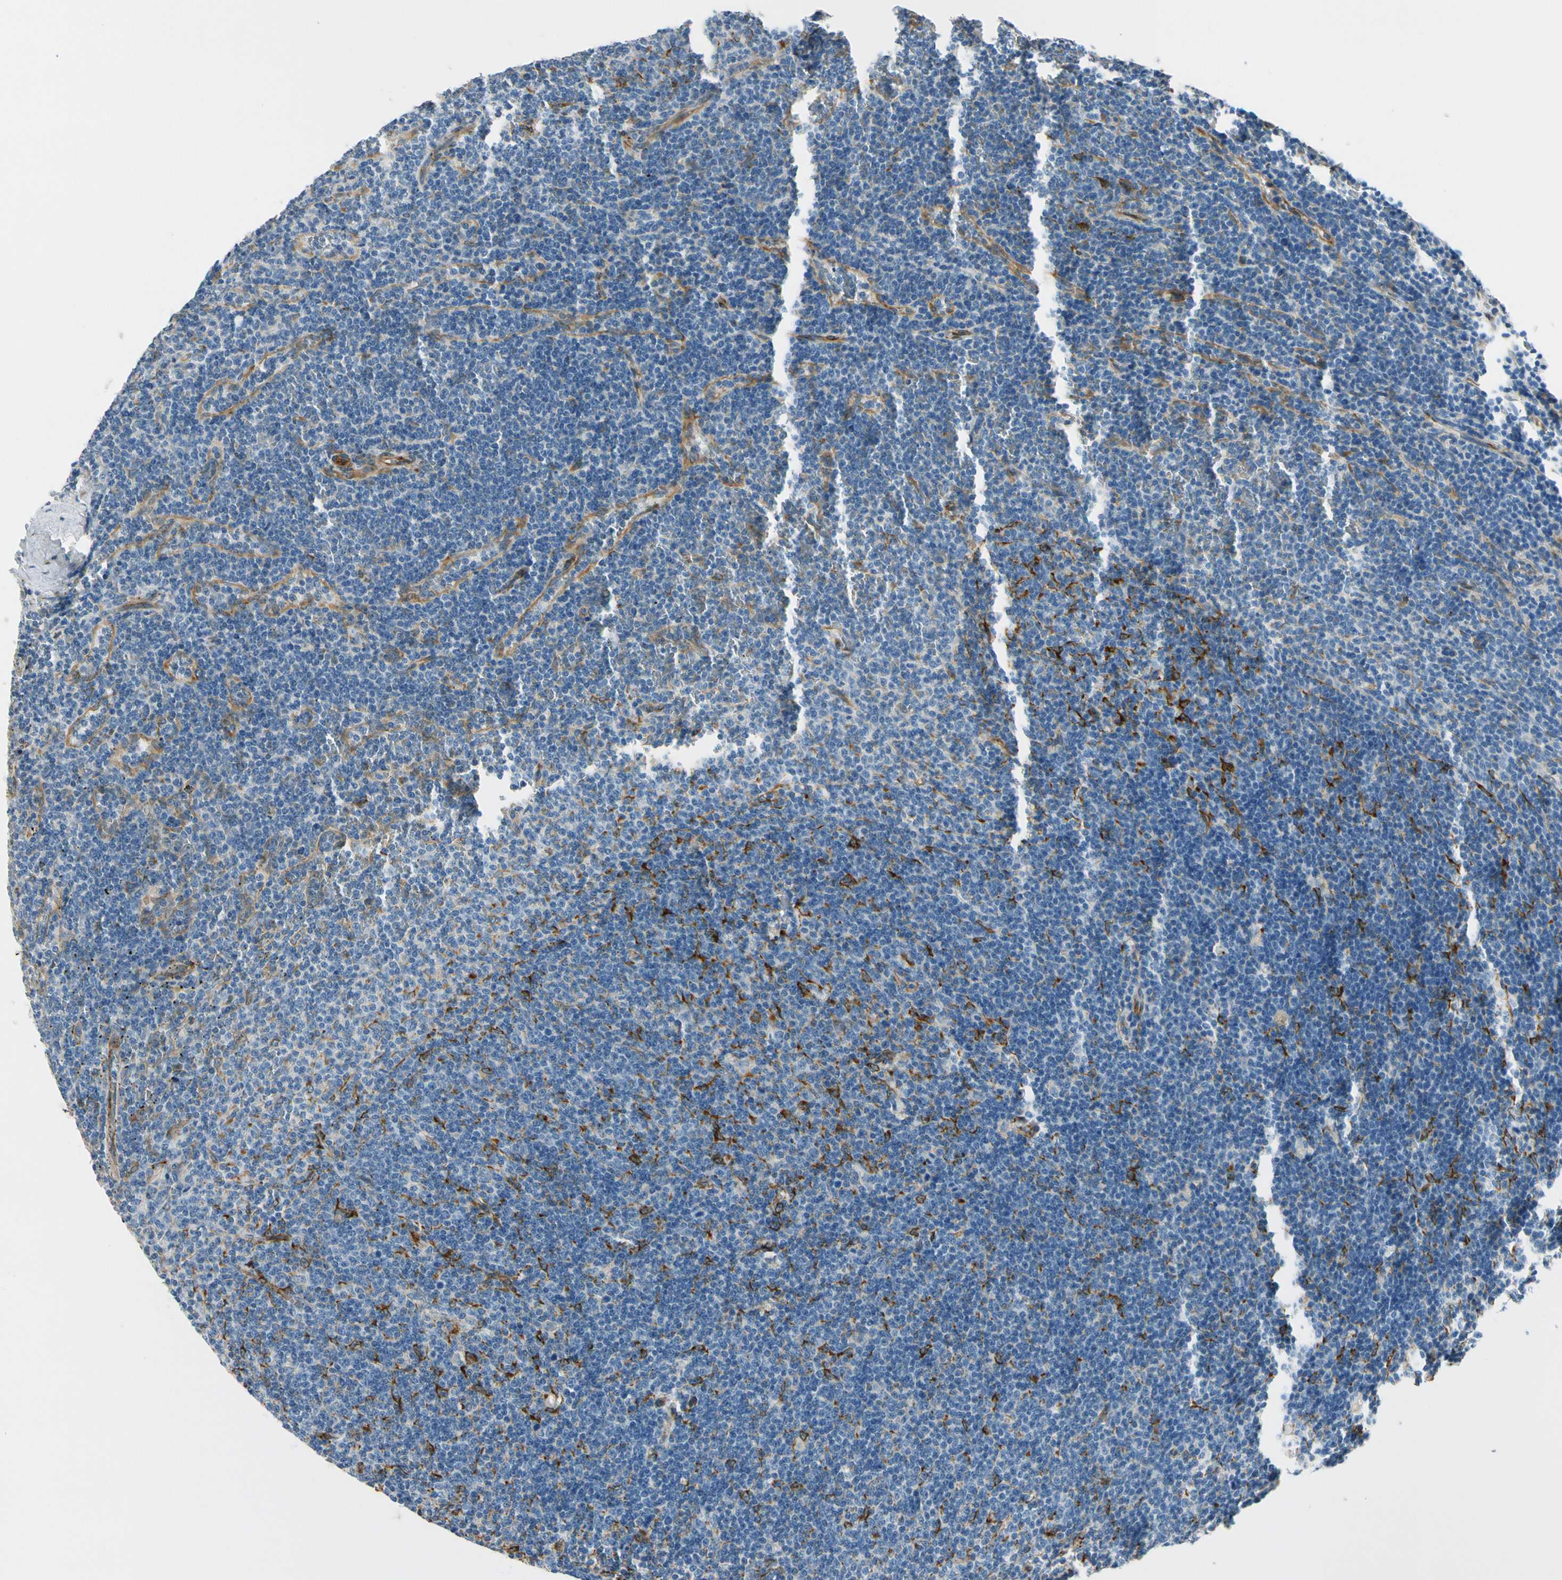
{"staining": {"intensity": "weak", "quantity": "<25%", "location": "cytoplasmic/membranous"}, "tissue": "lymphoma", "cell_type": "Tumor cells", "image_type": "cancer", "snomed": [{"axis": "morphology", "description": "Malignant lymphoma, non-Hodgkin's type, Low grade"}, {"axis": "topography", "description": "Spleen"}], "caption": "Immunohistochemistry (IHC) micrograph of human low-grade malignant lymphoma, non-Hodgkin's type stained for a protein (brown), which shows no positivity in tumor cells.", "gene": "FKBP7", "patient": {"sex": "female", "age": 50}}